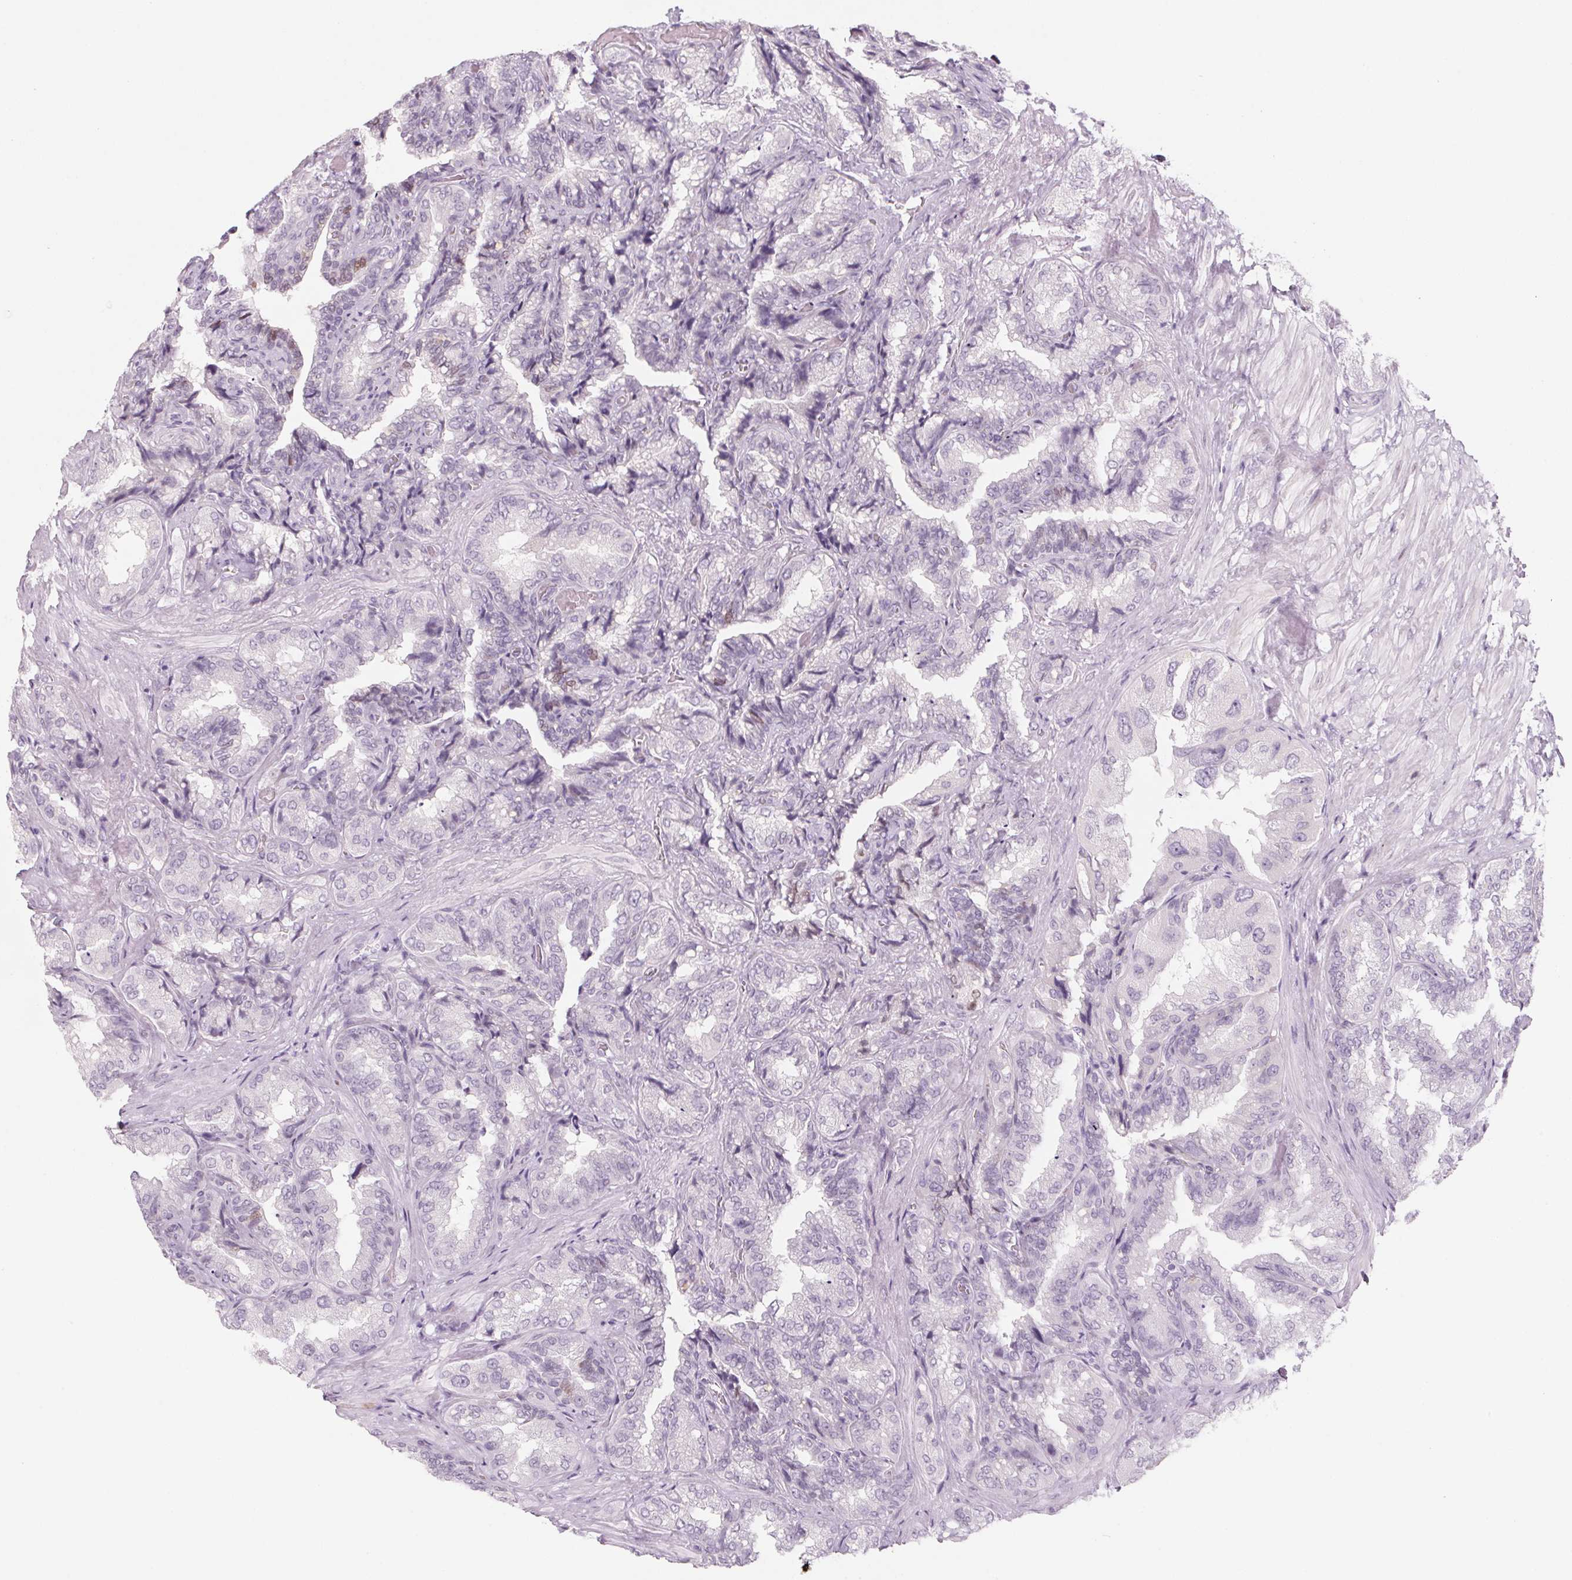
{"staining": {"intensity": "negative", "quantity": "none", "location": "none"}, "tissue": "seminal vesicle", "cell_type": "Glandular cells", "image_type": "normal", "snomed": [{"axis": "morphology", "description": "Normal tissue, NOS"}, {"axis": "topography", "description": "Seminal veicle"}], "caption": "DAB immunohistochemical staining of unremarkable human seminal vesicle exhibits no significant staining in glandular cells. (Stains: DAB IHC with hematoxylin counter stain, Microscopy: brightfield microscopy at high magnification).", "gene": "KCNQ2", "patient": {"sex": "male", "age": 68}}